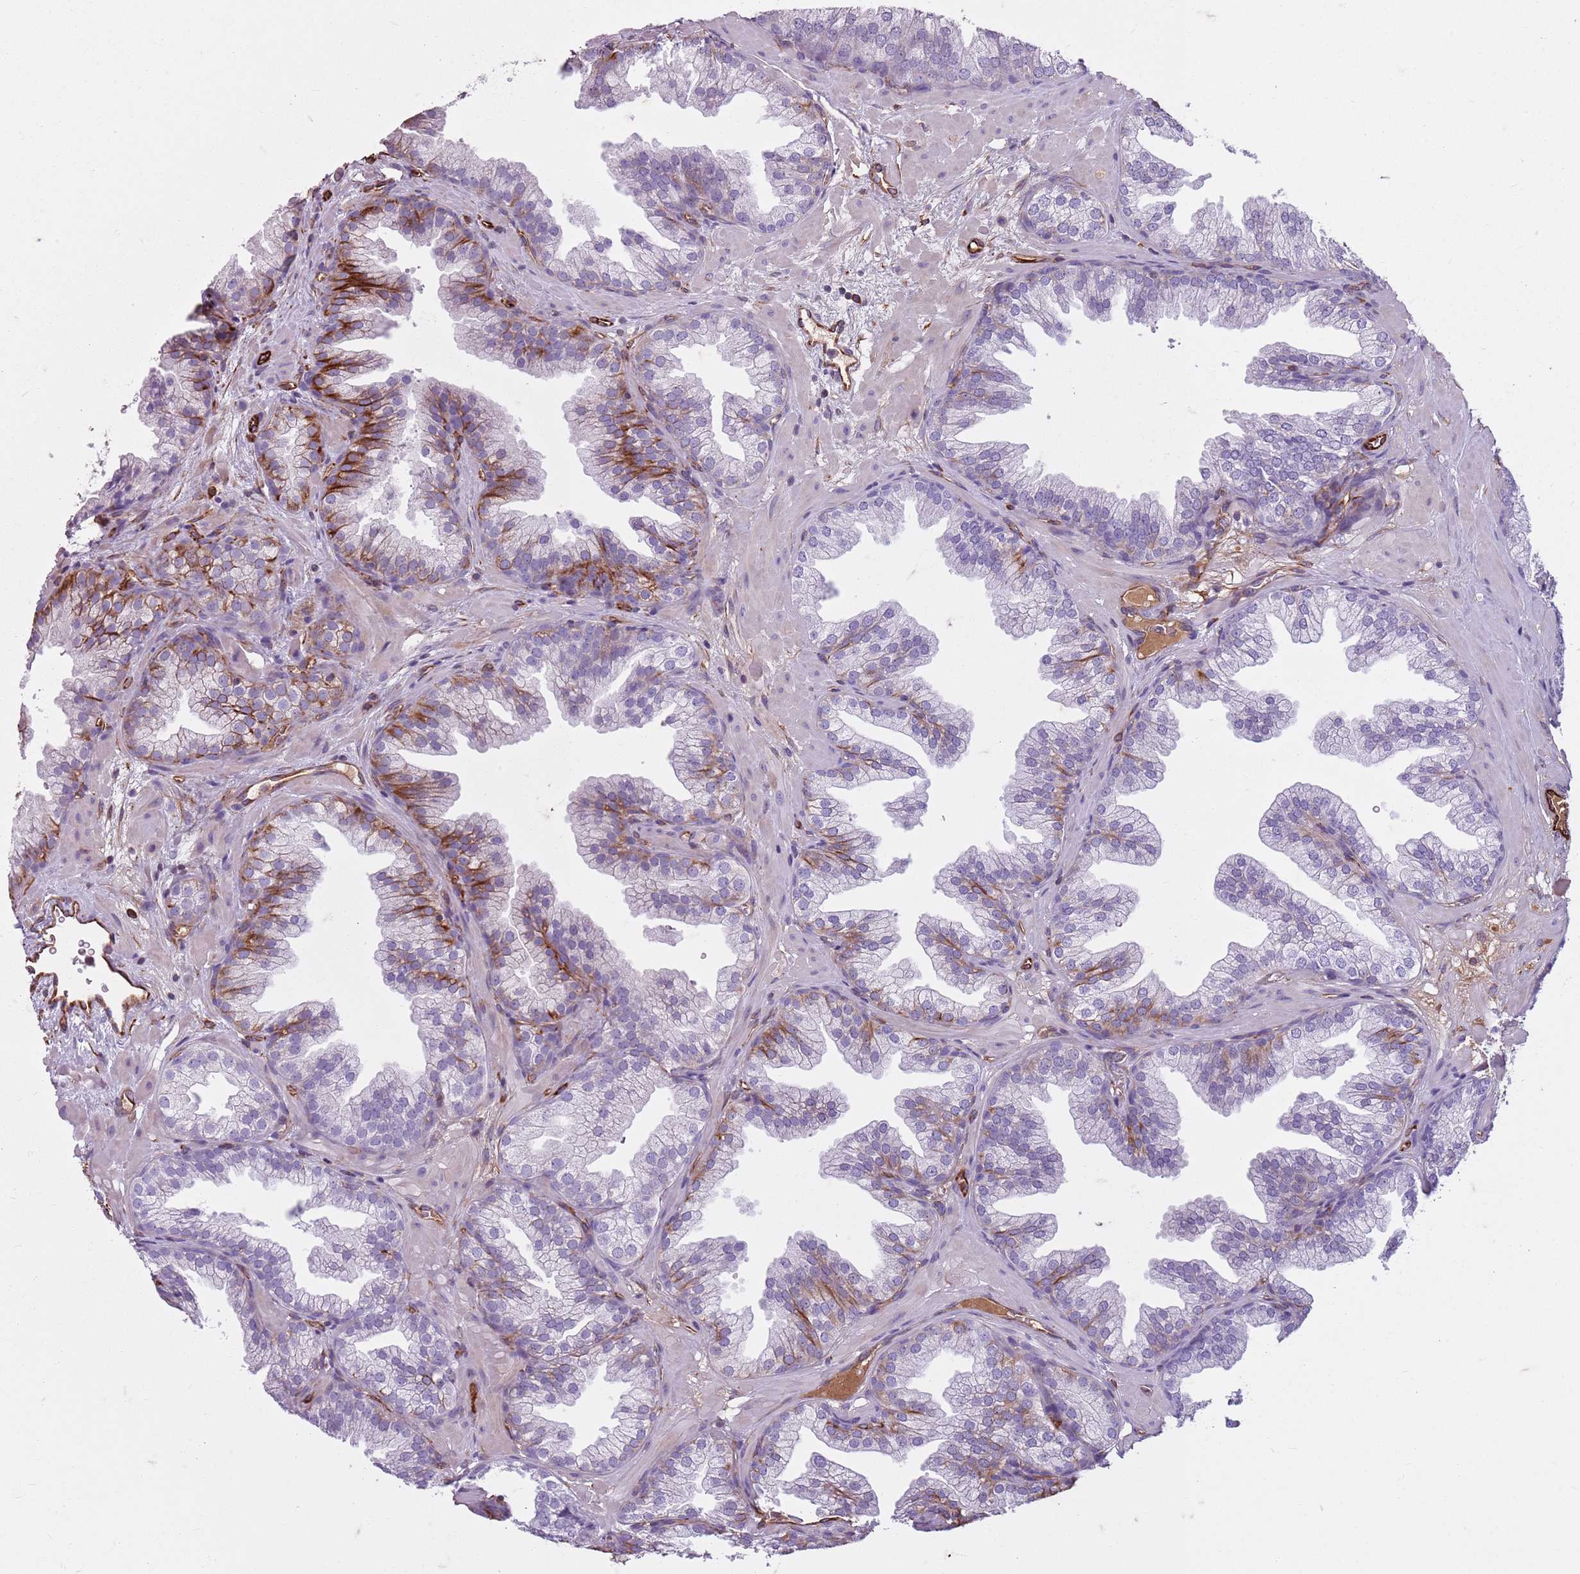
{"staining": {"intensity": "moderate", "quantity": "<25%", "location": "cytoplasmic/membranous"}, "tissue": "prostate", "cell_type": "Glandular cells", "image_type": "normal", "snomed": [{"axis": "morphology", "description": "Normal tissue, NOS"}, {"axis": "topography", "description": "Prostate"}], "caption": "Immunohistochemical staining of normal human prostate exhibits moderate cytoplasmic/membranous protein positivity in about <25% of glandular cells.", "gene": "TAS2R38", "patient": {"sex": "male", "age": 37}}